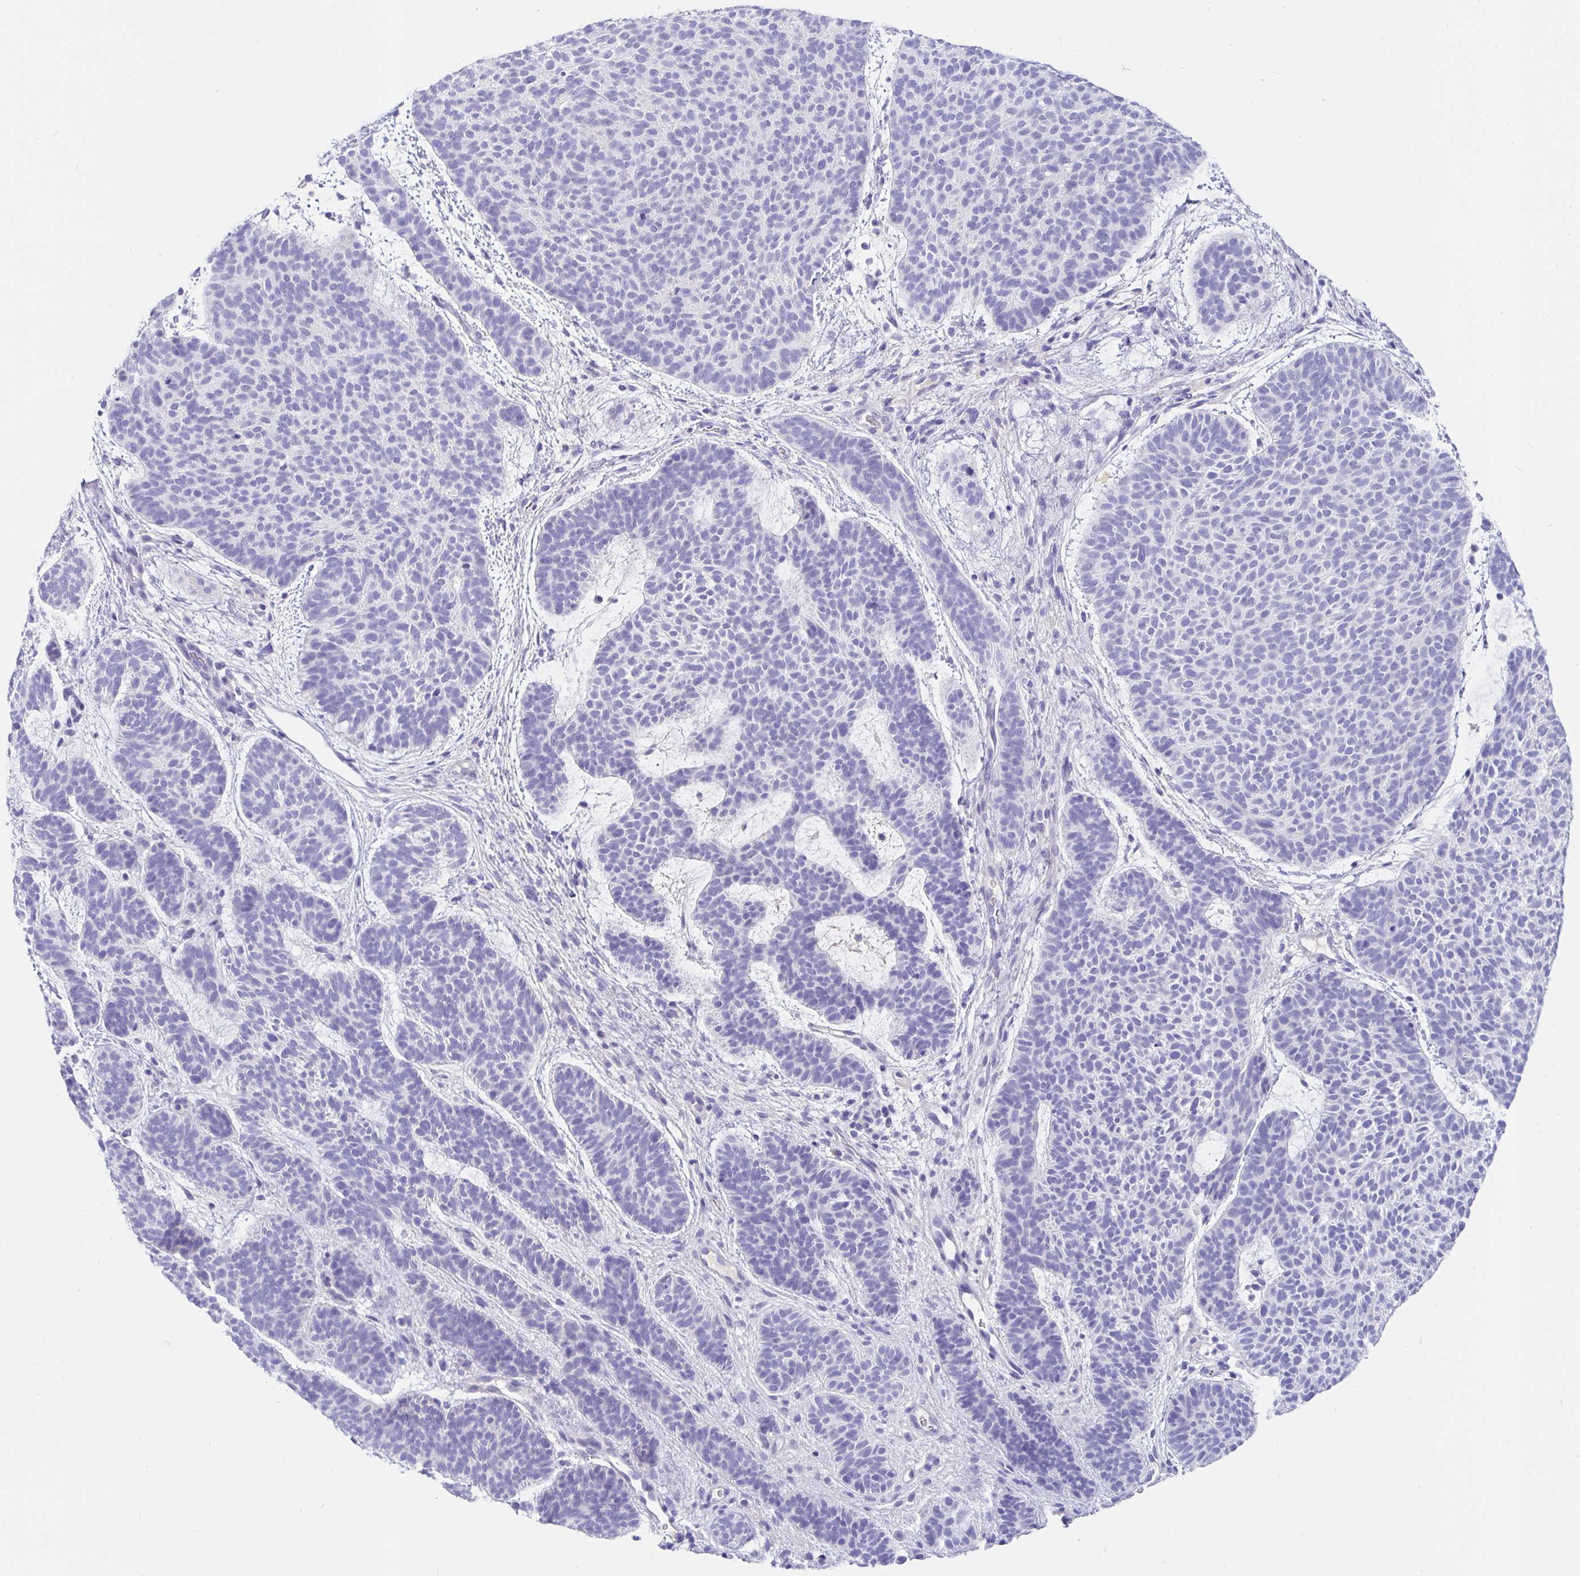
{"staining": {"intensity": "negative", "quantity": "none", "location": "none"}, "tissue": "skin cancer", "cell_type": "Tumor cells", "image_type": "cancer", "snomed": [{"axis": "morphology", "description": "Basal cell carcinoma"}, {"axis": "topography", "description": "Skin"}, {"axis": "topography", "description": "Skin of face"}], "caption": "This is an IHC histopathology image of human skin cancer. There is no positivity in tumor cells.", "gene": "TPTE", "patient": {"sex": "male", "age": 73}}